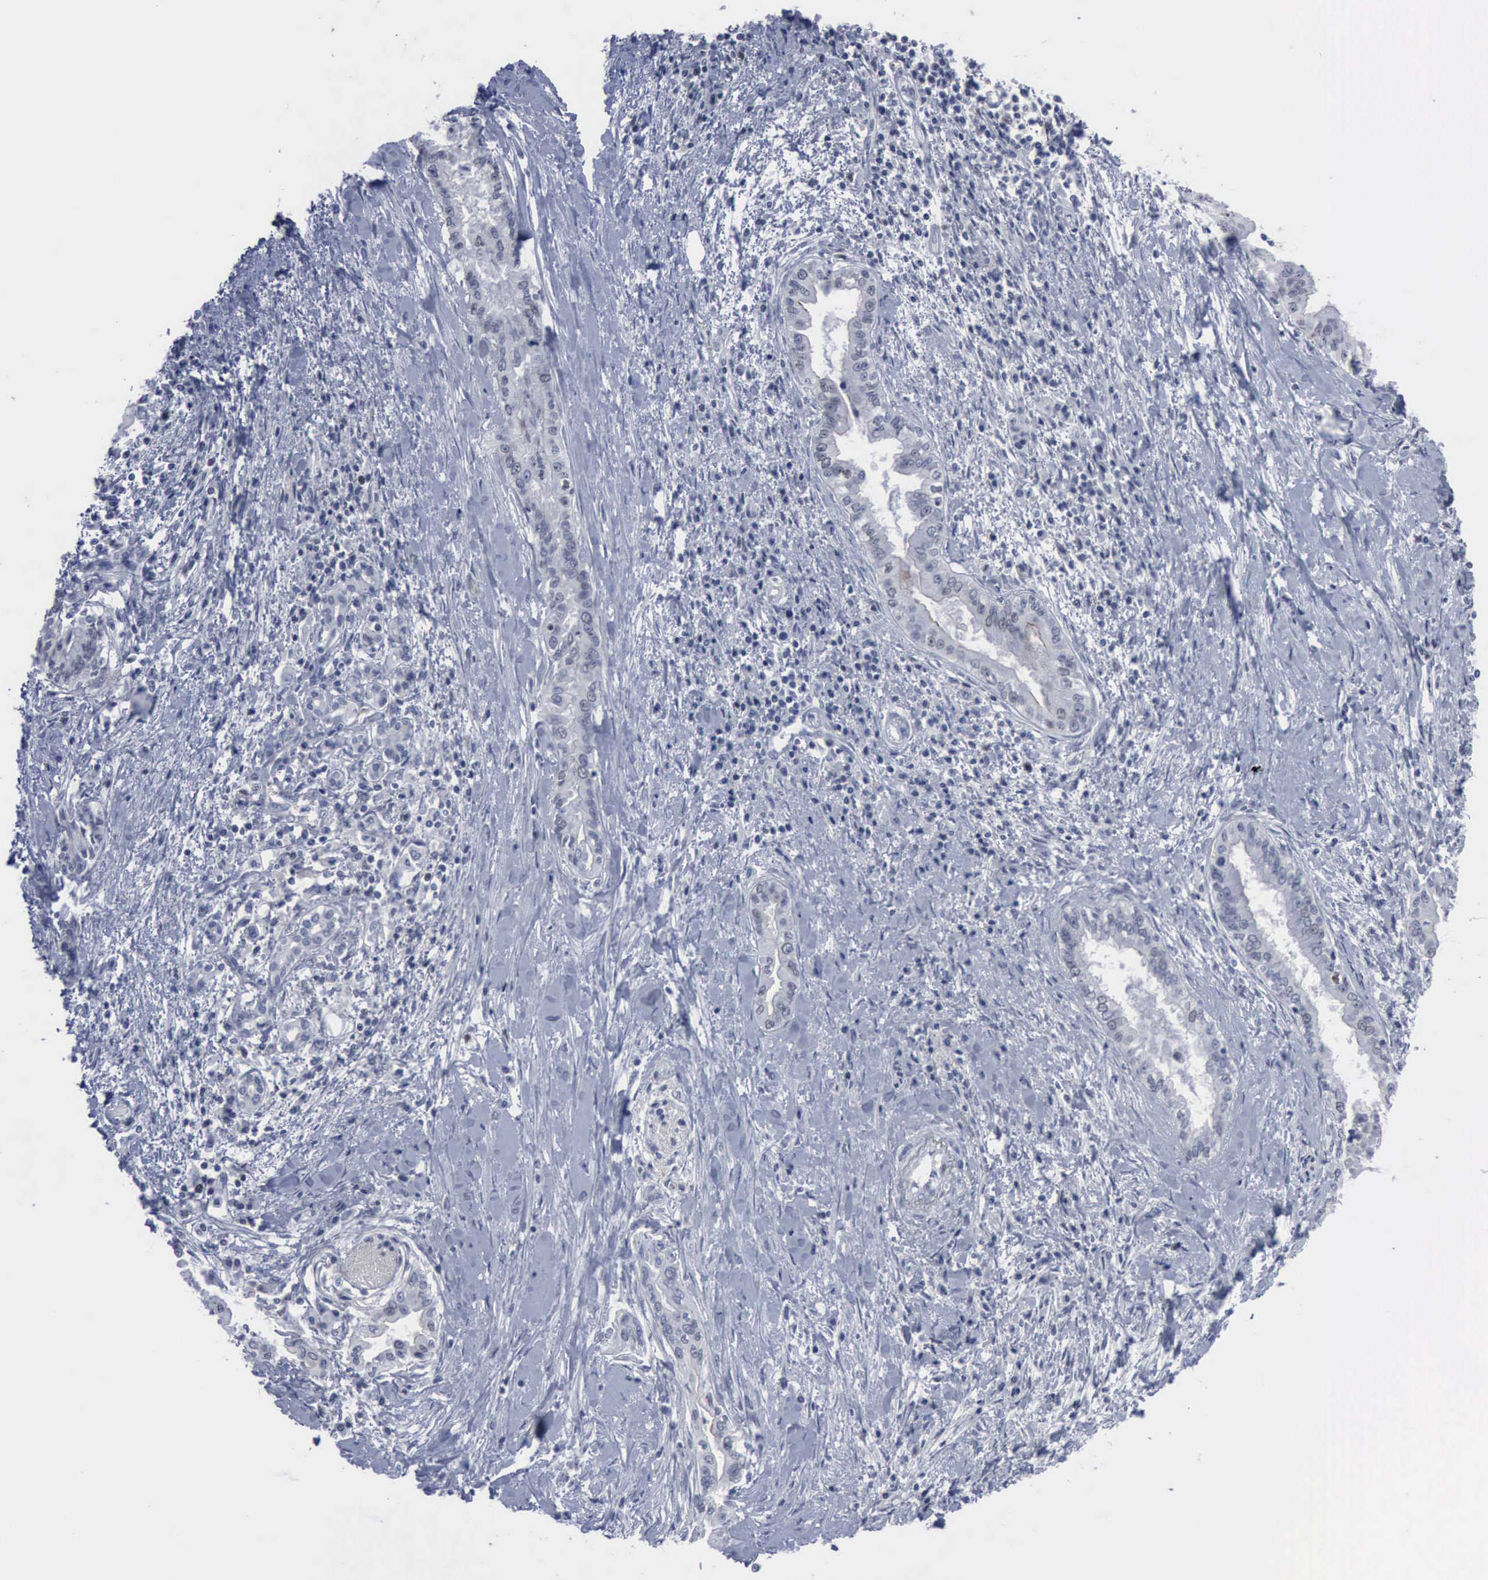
{"staining": {"intensity": "negative", "quantity": "none", "location": "none"}, "tissue": "pancreatic cancer", "cell_type": "Tumor cells", "image_type": "cancer", "snomed": [{"axis": "morphology", "description": "Adenocarcinoma, NOS"}, {"axis": "topography", "description": "Pancreas"}], "caption": "Tumor cells show no significant staining in pancreatic cancer.", "gene": "MCM5", "patient": {"sex": "female", "age": 64}}